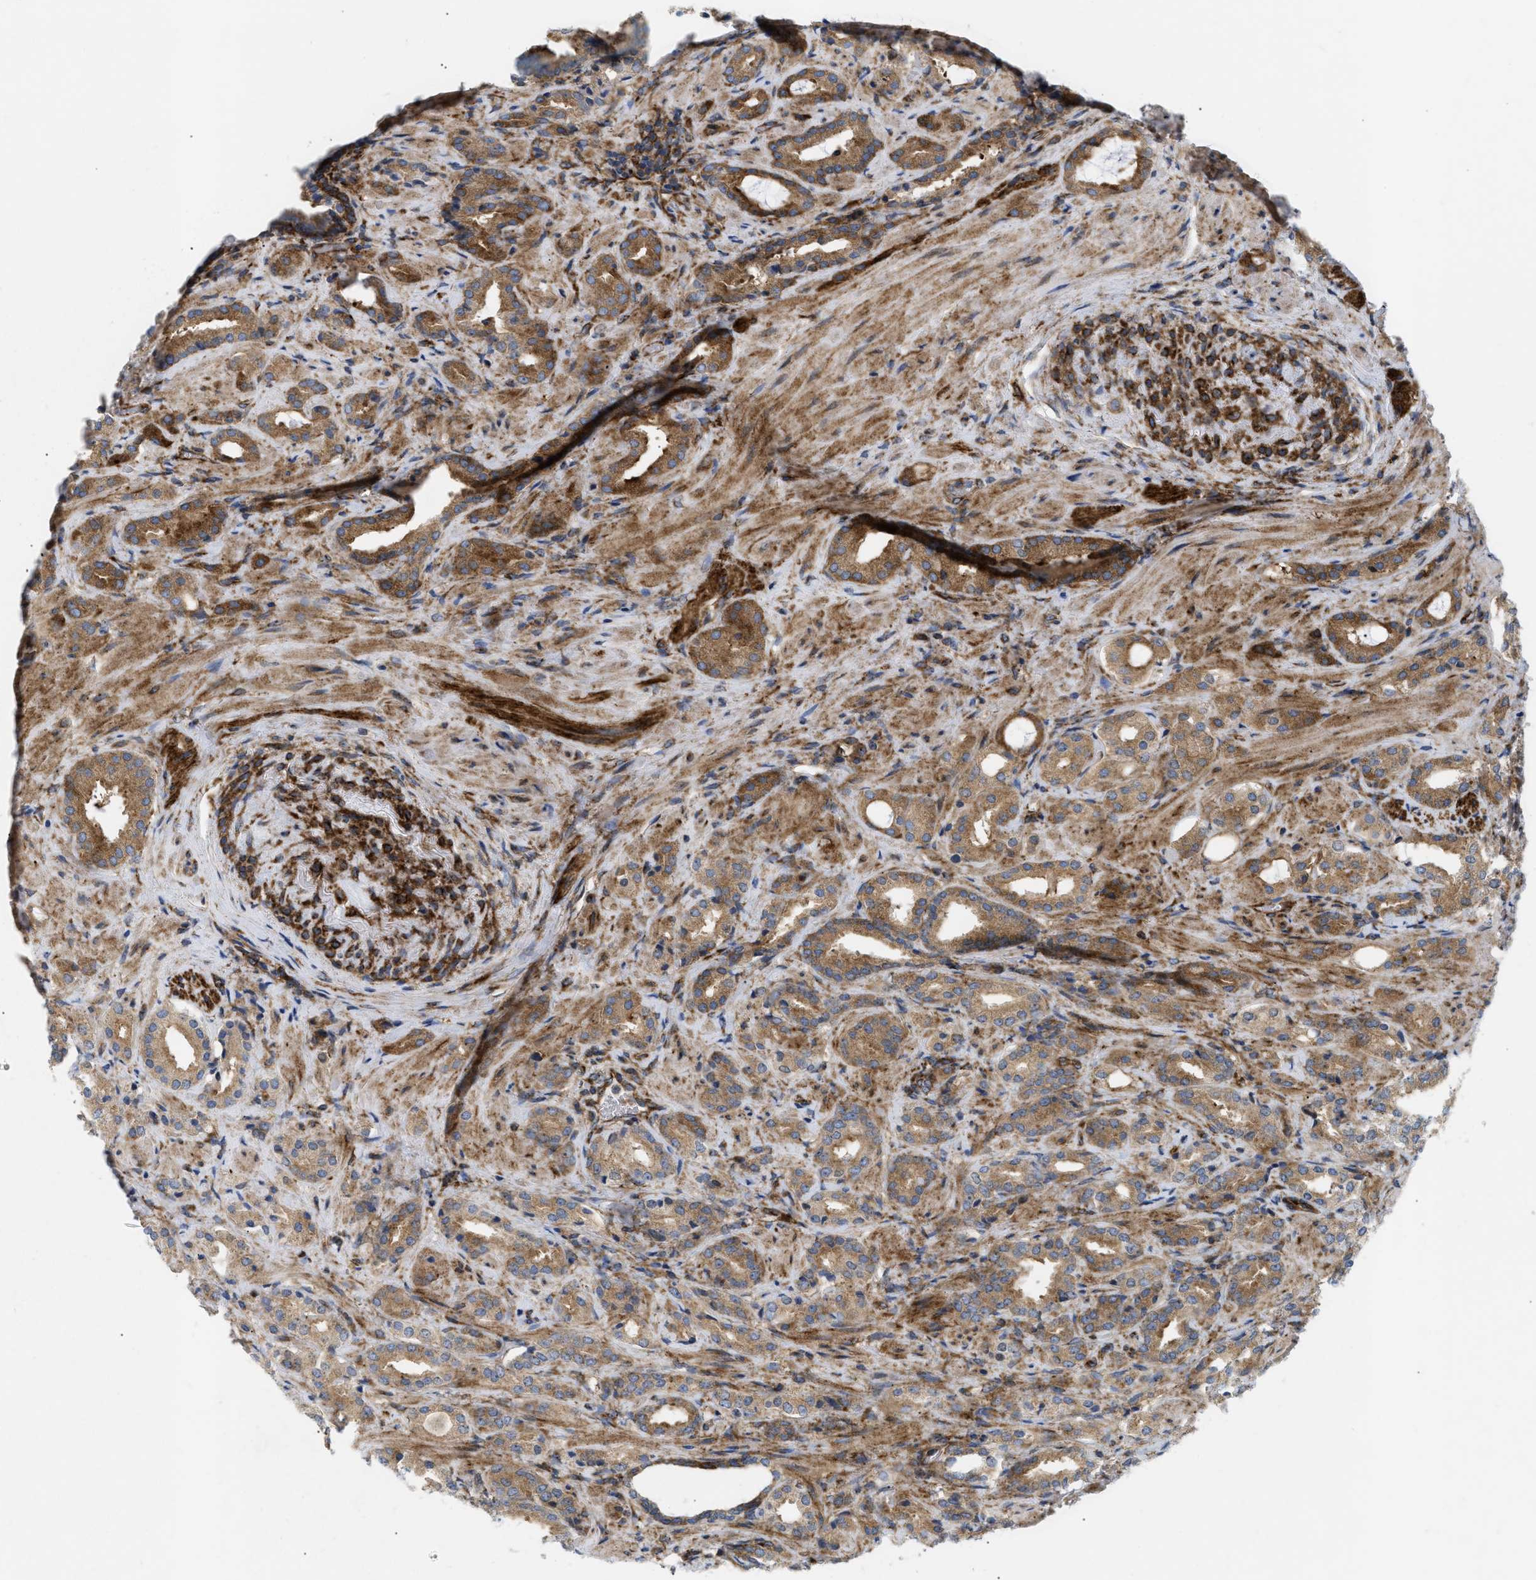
{"staining": {"intensity": "moderate", "quantity": ">75%", "location": "cytoplasmic/membranous"}, "tissue": "prostate cancer", "cell_type": "Tumor cells", "image_type": "cancer", "snomed": [{"axis": "morphology", "description": "Adenocarcinoma, High grade"}, {"axis": "topography", "description": "Prostate"}], "caption": "IHC (DAB (3,3'-diaminobenzidine)) staining of human prostate cancer (adenocarcinoma (high-grade)) demonstrates moderate cytoplasmic/membranous protein expression in about >75% of tumor cells. (DAB = brown stain, brightfield microscopy at high magnification).", "gene": "DCTN4", "patient": {"sex": "male", "age": 64}}